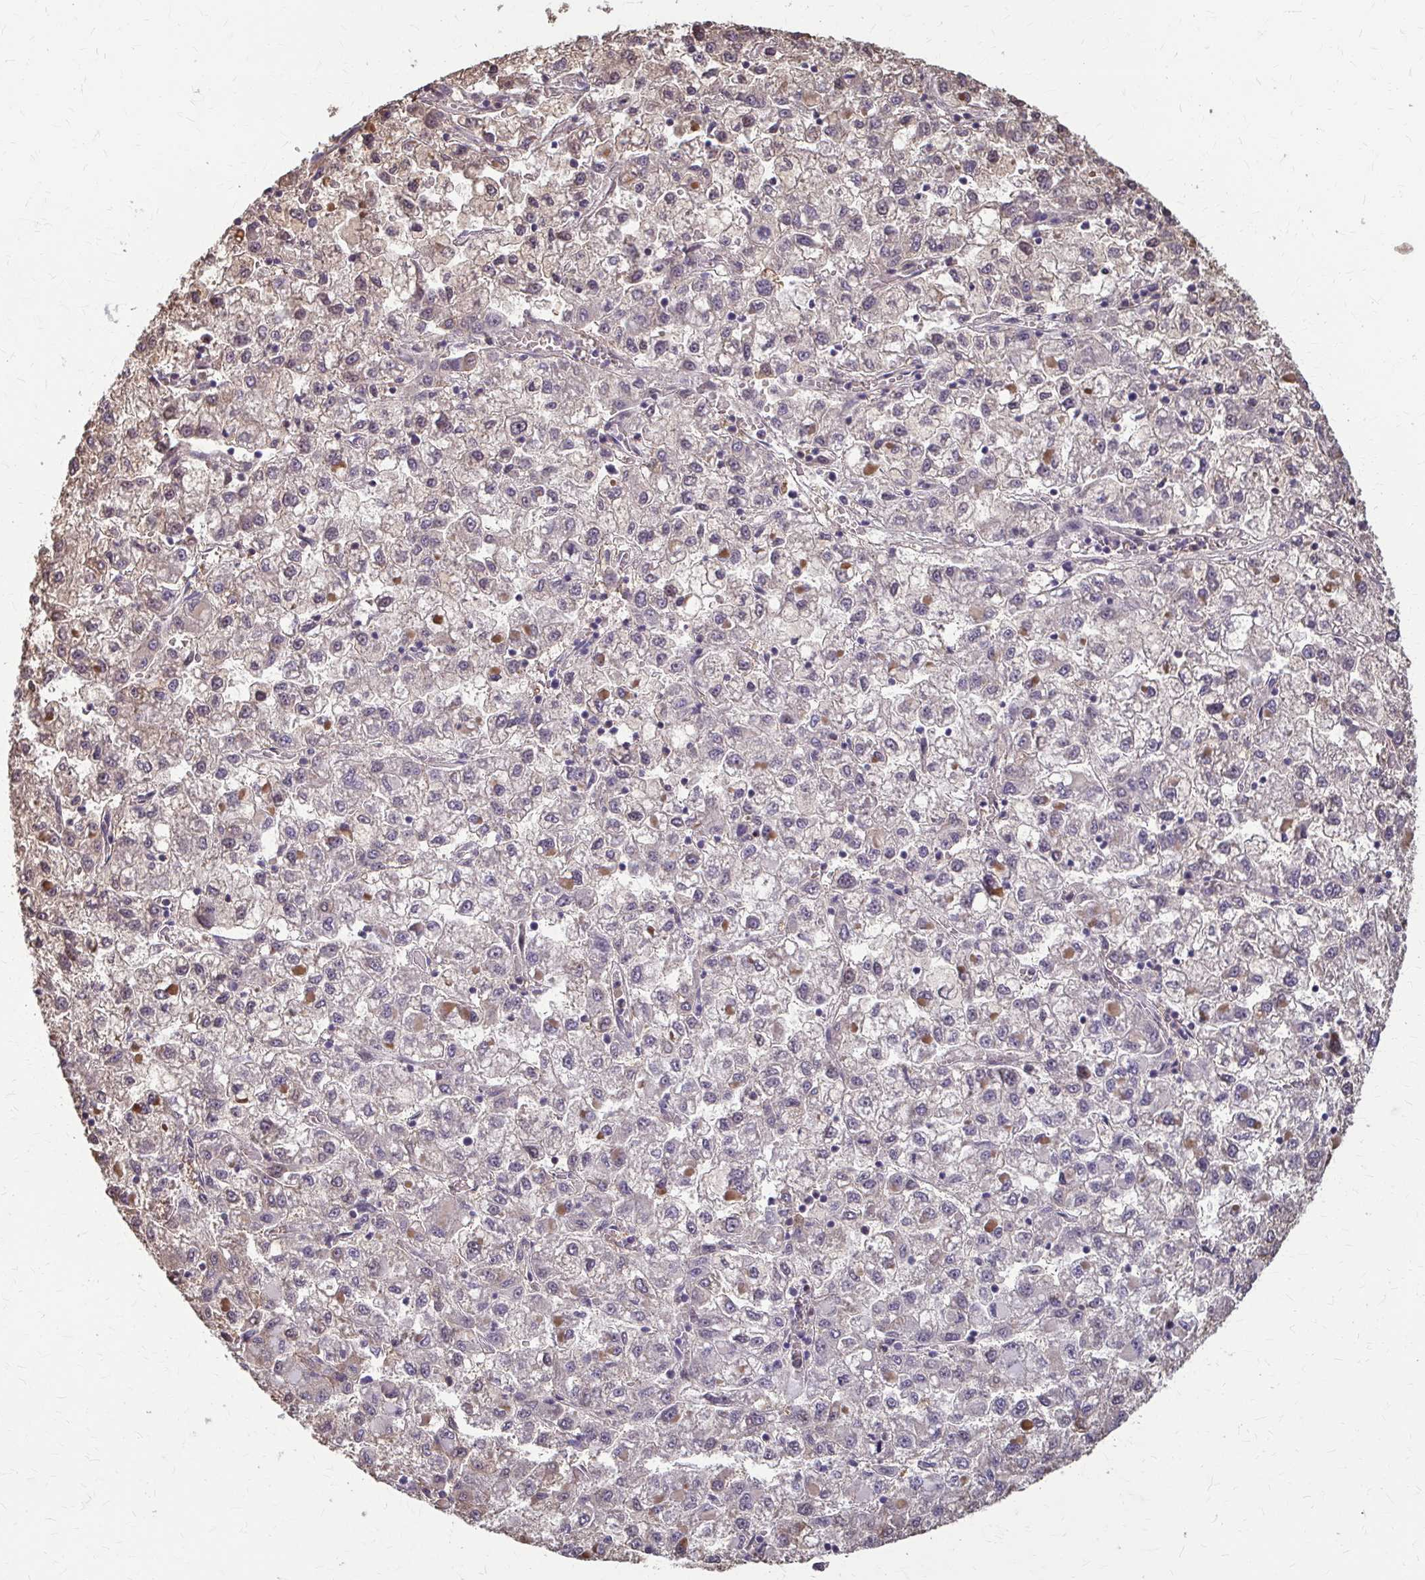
{"staining": {"intensity": "negative", "quantity": "none", "location": "none"}, "tissue": "liver cancer", "cell_type": "Tumor cells", "image_type": "cancer", "snomed": [{"axis": "morphology", "description": "Carcinoma, Hepatocellular, NOS"}, {"axis": "topography", "description": "Liver"}], "caption": "Histopathology image shows no protein positivity in tumor cells of liver cancer tissue.", "gene": "ZNF34", "patient": {"sex": "male", "age": 40}}